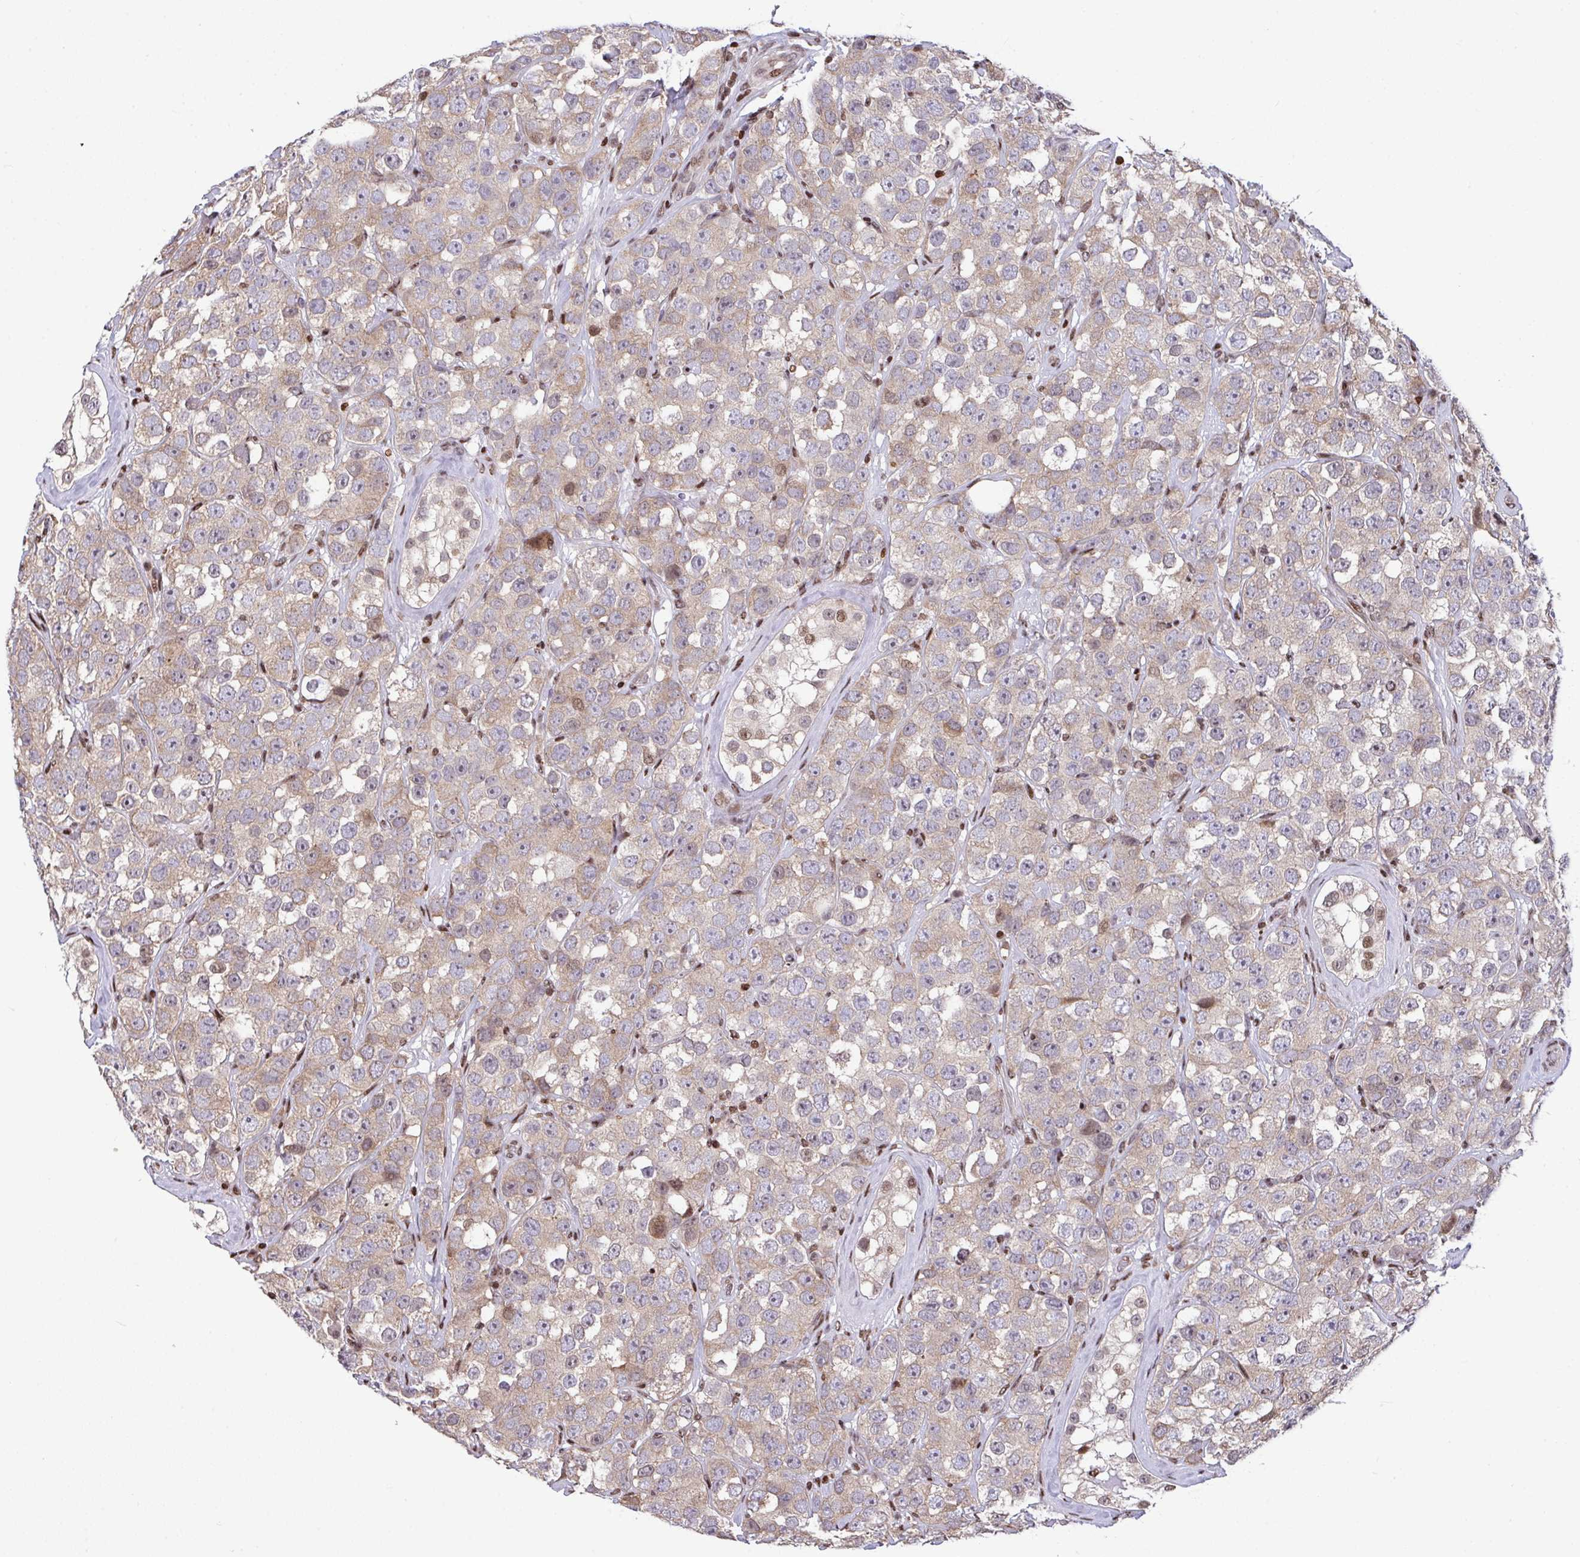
{"staining": {"intensity": "moderate", "quantity": ">75%", "location": "cytoplasmic/membranous"}, "tissue": "testis cancer", "cell_type": "Tumor cells", "image_type": "cancer", "snomed": [{"axis": "morphology", "description": "Seminoma, NOS"}, {"axis": "topography", "description": "Testis"}], "caption": "Human testis cancer stained with a protein marker demonstrates moderate staining in tumor cells.", "gene": "RAPGEF5", "patient": {"sex": "male", "age": 28}}